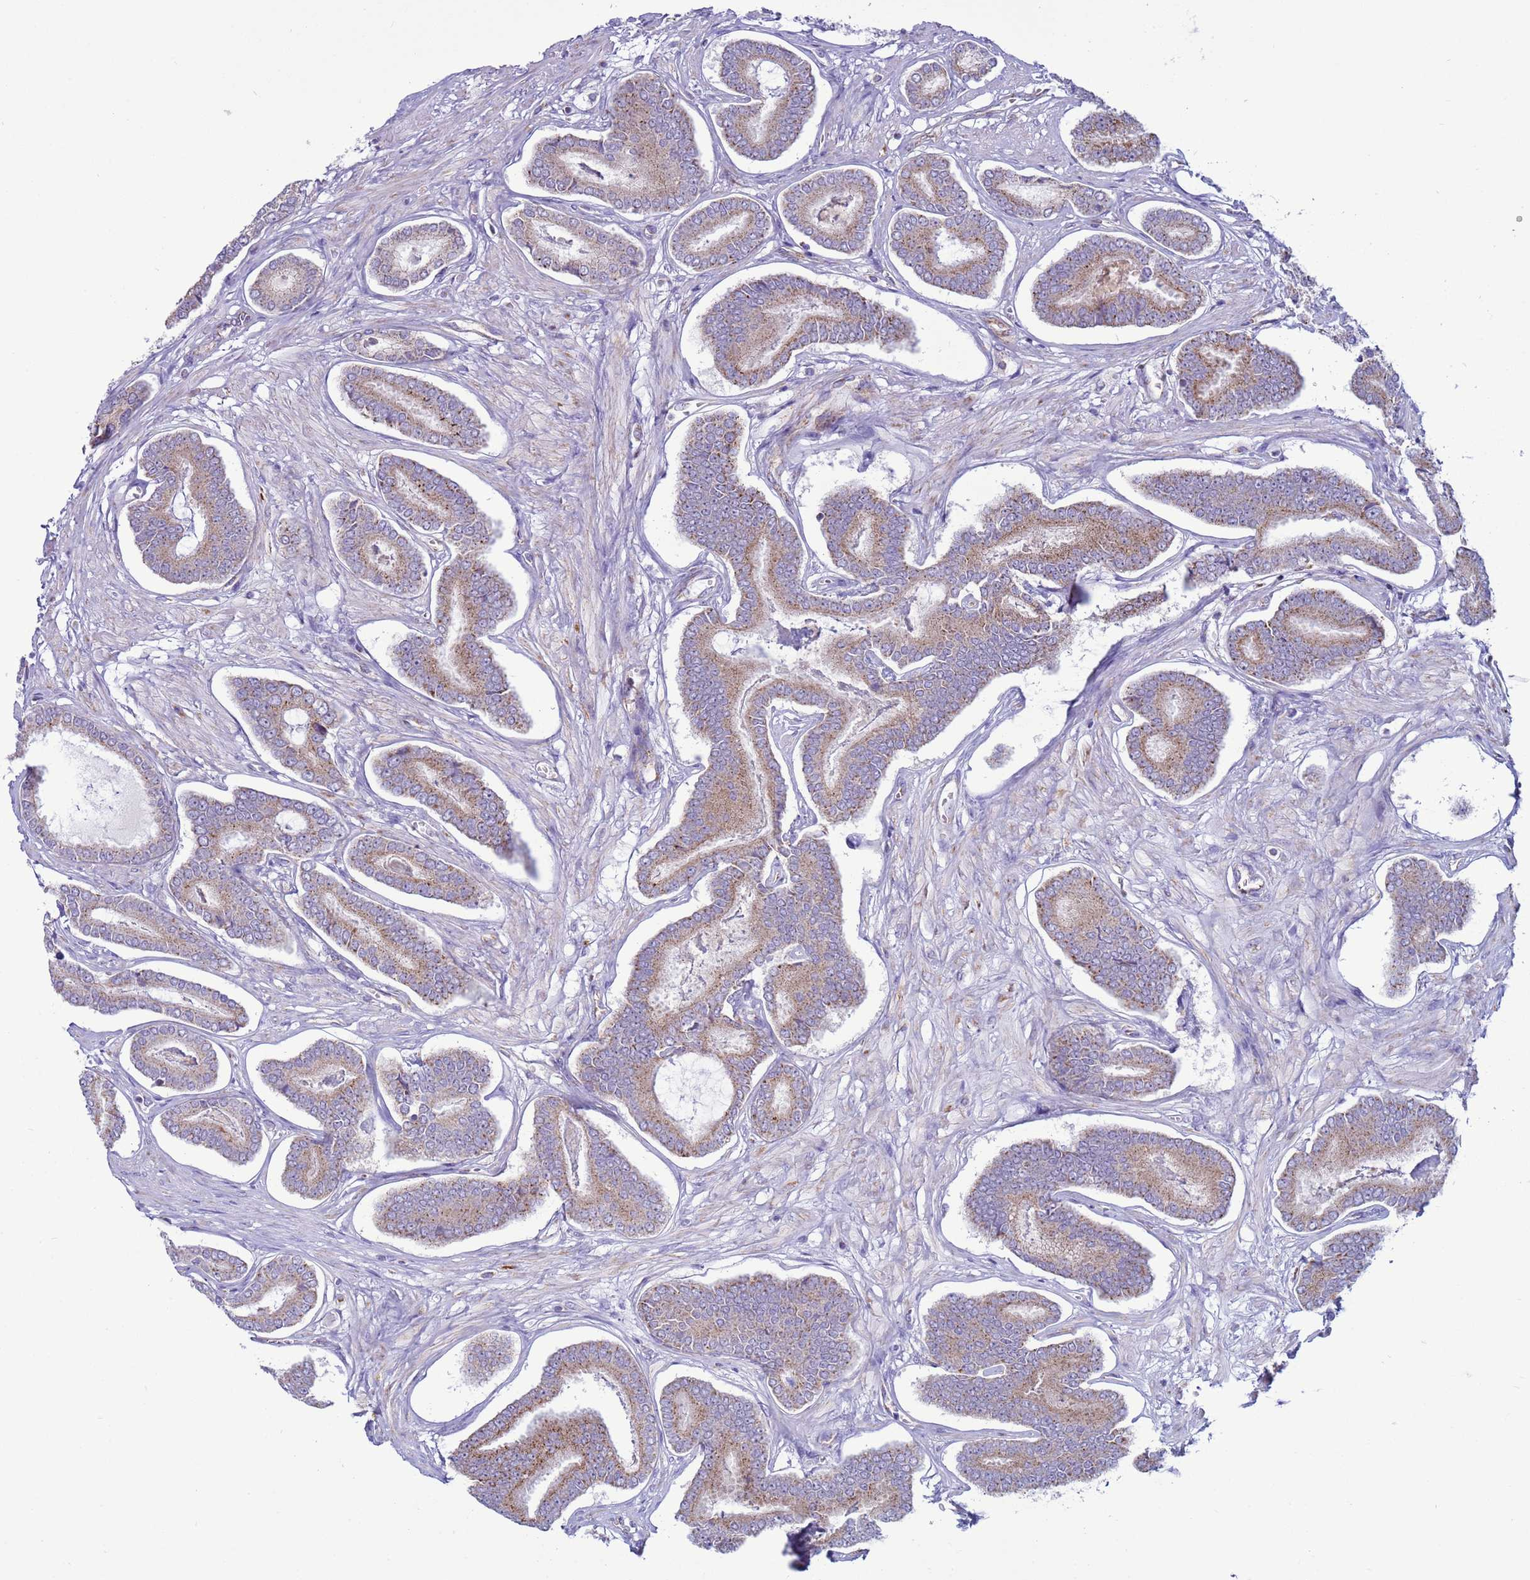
{"staining": {"intensity": "moderate", "quantity": ">75%", "location": "cytoplasmic/membranous"}, "tissue": "prostate cancer", "cell_type": "Tumor cells", "image_type": "cancer", "snomed": [{"axis": "morphology", "description": "Adenocarcinoma, NOS"}, {"axis": "topography", "description": "Prostate and seminal vesicle, NOS"}], "caption": "A brown stain highlights moderate cytoplasmic/membranous expression of a protein in human prostate cancer (adenocarcinoma) tumor cells.", "gene": "NCALD", "patient": {"sex": "male", "age": 76}}